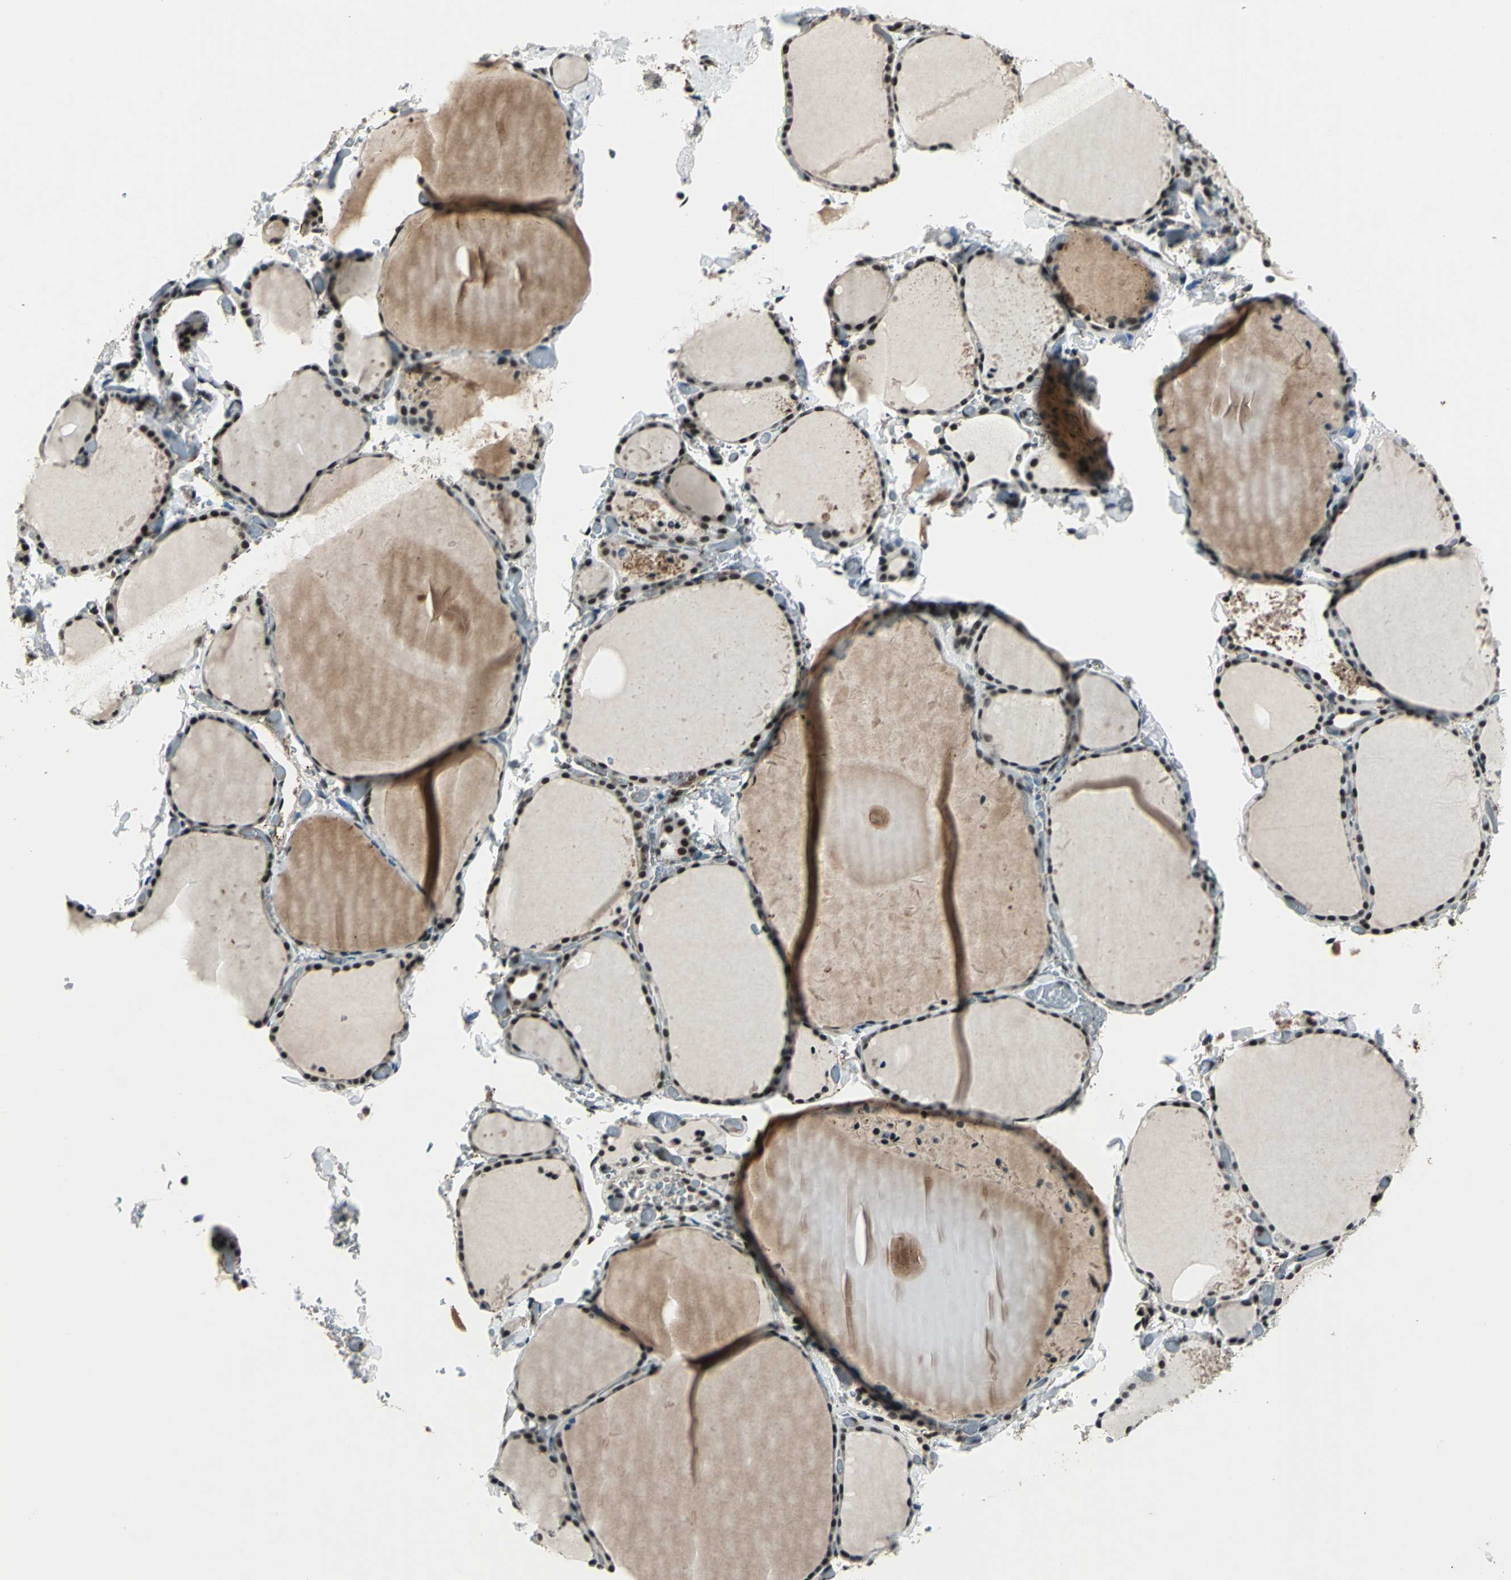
{"staining": {"intensity": "moderate", "quantity": "25%-75%", "location": "cytoplasmic/membranous,nuclear"}, "tissue": "thyroid gland", "cell_type": "Glandular cells", "image_type": "normal", "snomed": [{"axis": "morphology", "description": "Normal tissue, NOS"}, {"axis": "topography", "description": "Thyroid gland"}], "caption": "Protein analysis of normal thyroid gland shows moderate cytoplasmic/membranous,nuclear expression in about 25%-75% of glandular cells.", "gene": "NR2C2", "patient": {"sex": "female", "age": 22}}